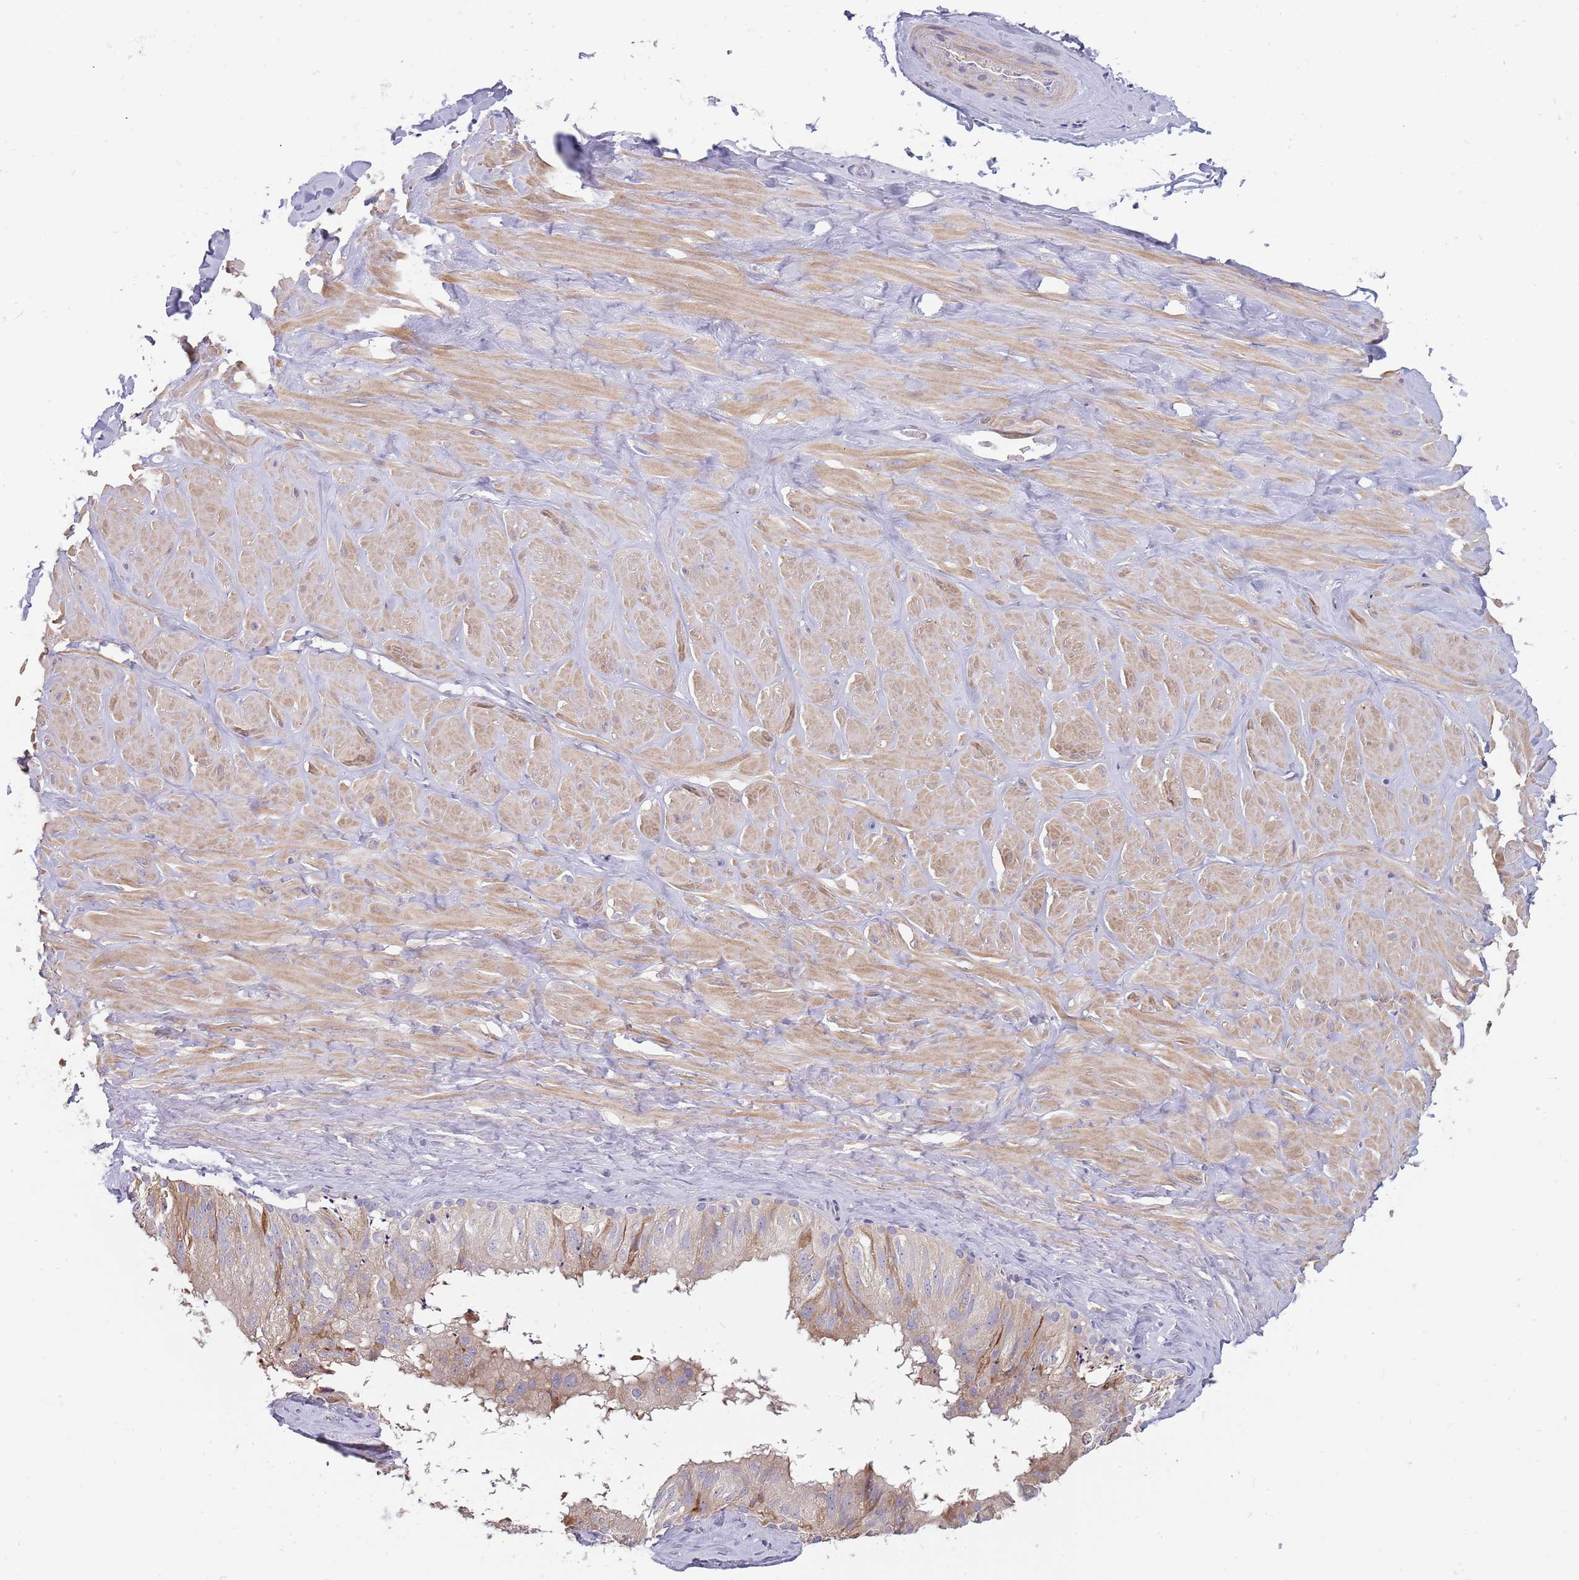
{"staining": {"intensity": "negative", "quantity": "none", "location": "none"}, "tissue": "adipose tissue", "cell_type": "Adipocytes", "image_type": "normal", "snomed": [{"axis": "morphology", "description": "Normal tissue, NOS"}, {"axis": "topography", "description": "Soft tissue"}, {"axis": "topography", "description": "Adipose tissue"}, {"axis": "topography", "description": "Vascular tissue"}, {"axis": "topography", "description": "Peripheral nerve tissue"}], "caption": "DAB immunohistochemical staining of unremarkable adipose tissue demonstrates no significant staining in adipocytes.", "gene": "SUSD1", "patient": {"sex": "male", "age": 46}}